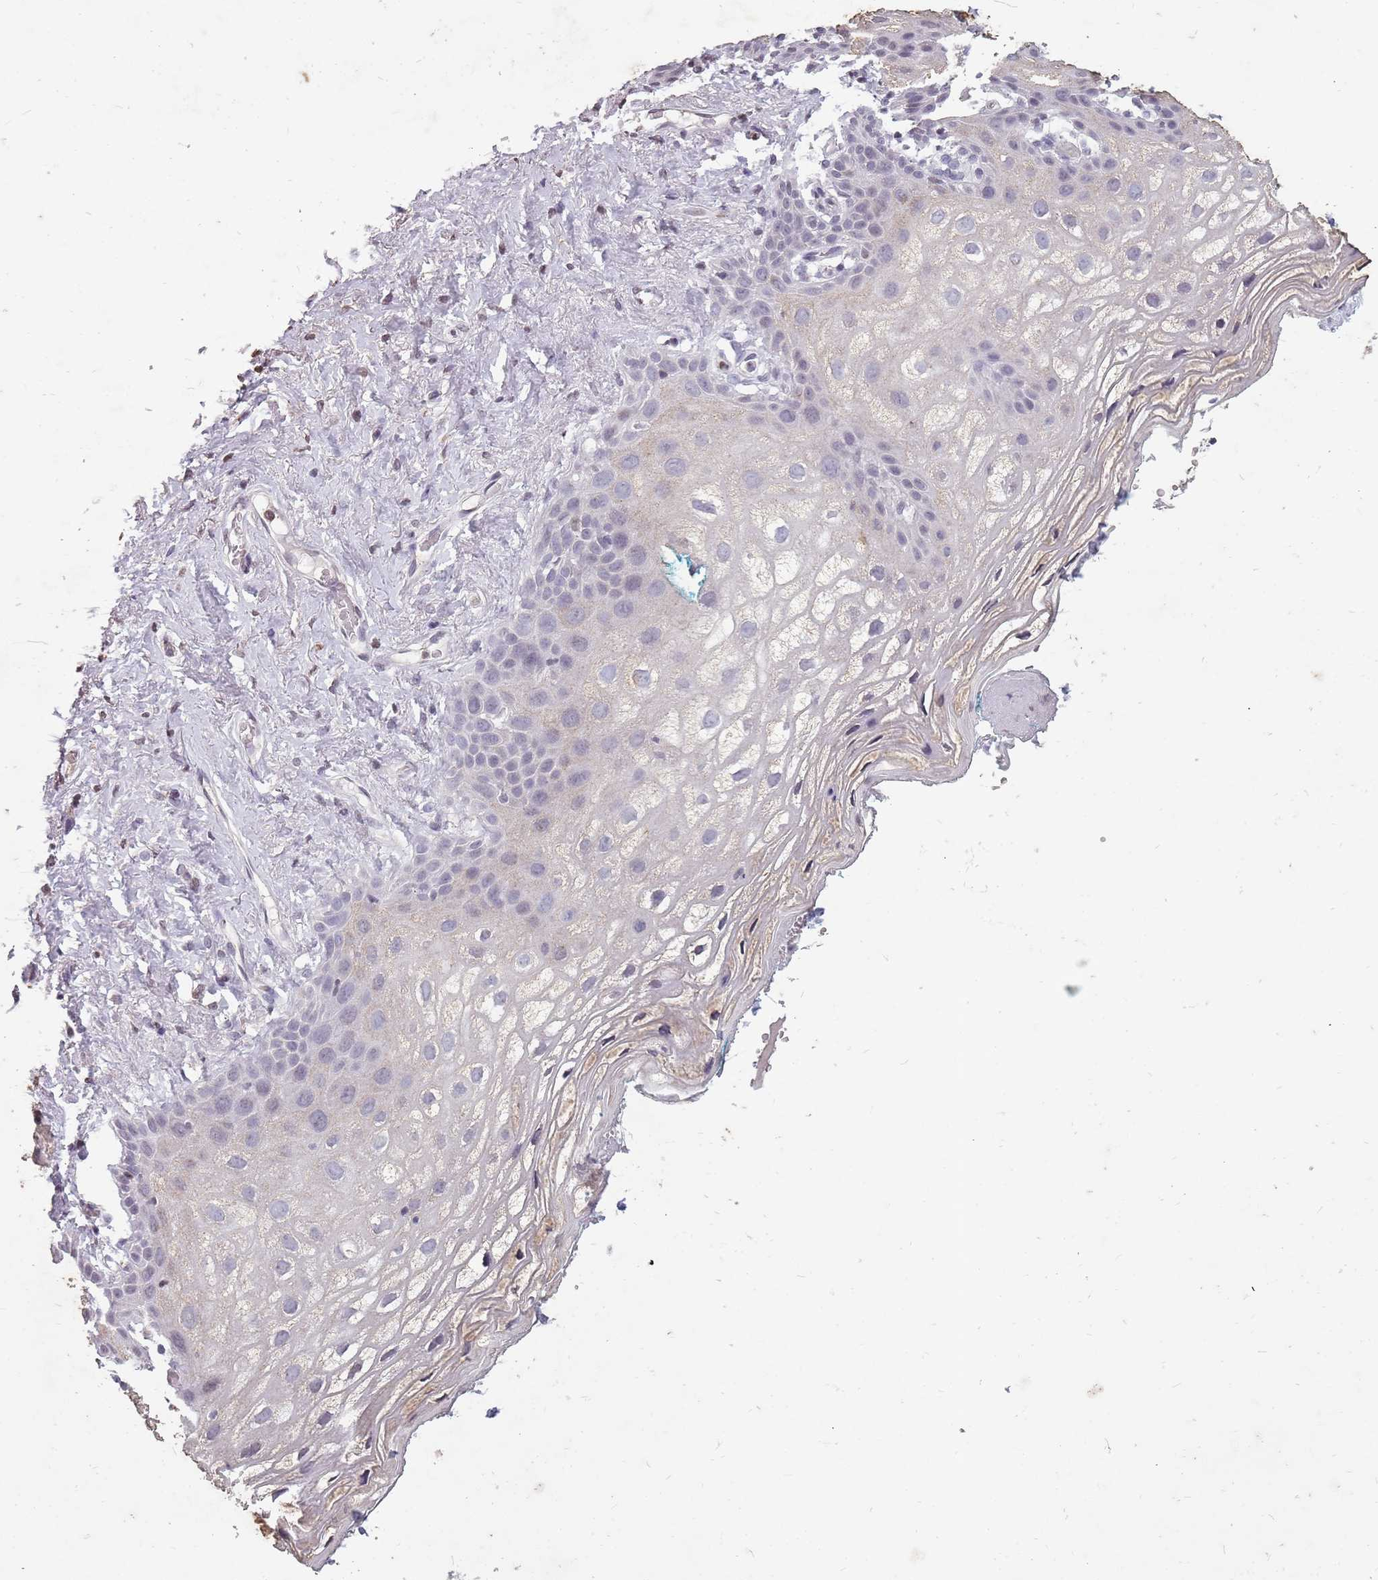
{"staining": {"intensity": "moderate", "quantity": "<25%", "location": "cytoplasmic/membranous"}, "tissue": "vagina", "cell_type": "Squamous epithelial cells", "image_type": "normal", "snomed": [{"axis": "morphology", "description": "Normal tissue, NOS"}, {"axis": "topography", "description": "Vagina"}], "caption": "Immunohistochemistry micrograph of normal vagina stained for a protein (brown), which displays low levels of moderate cytoplasmic/membranous staining in about <25% of squamous epithelial cells.", "gene": "NEK6", "patient": {"sex": "female", "age": 68}}